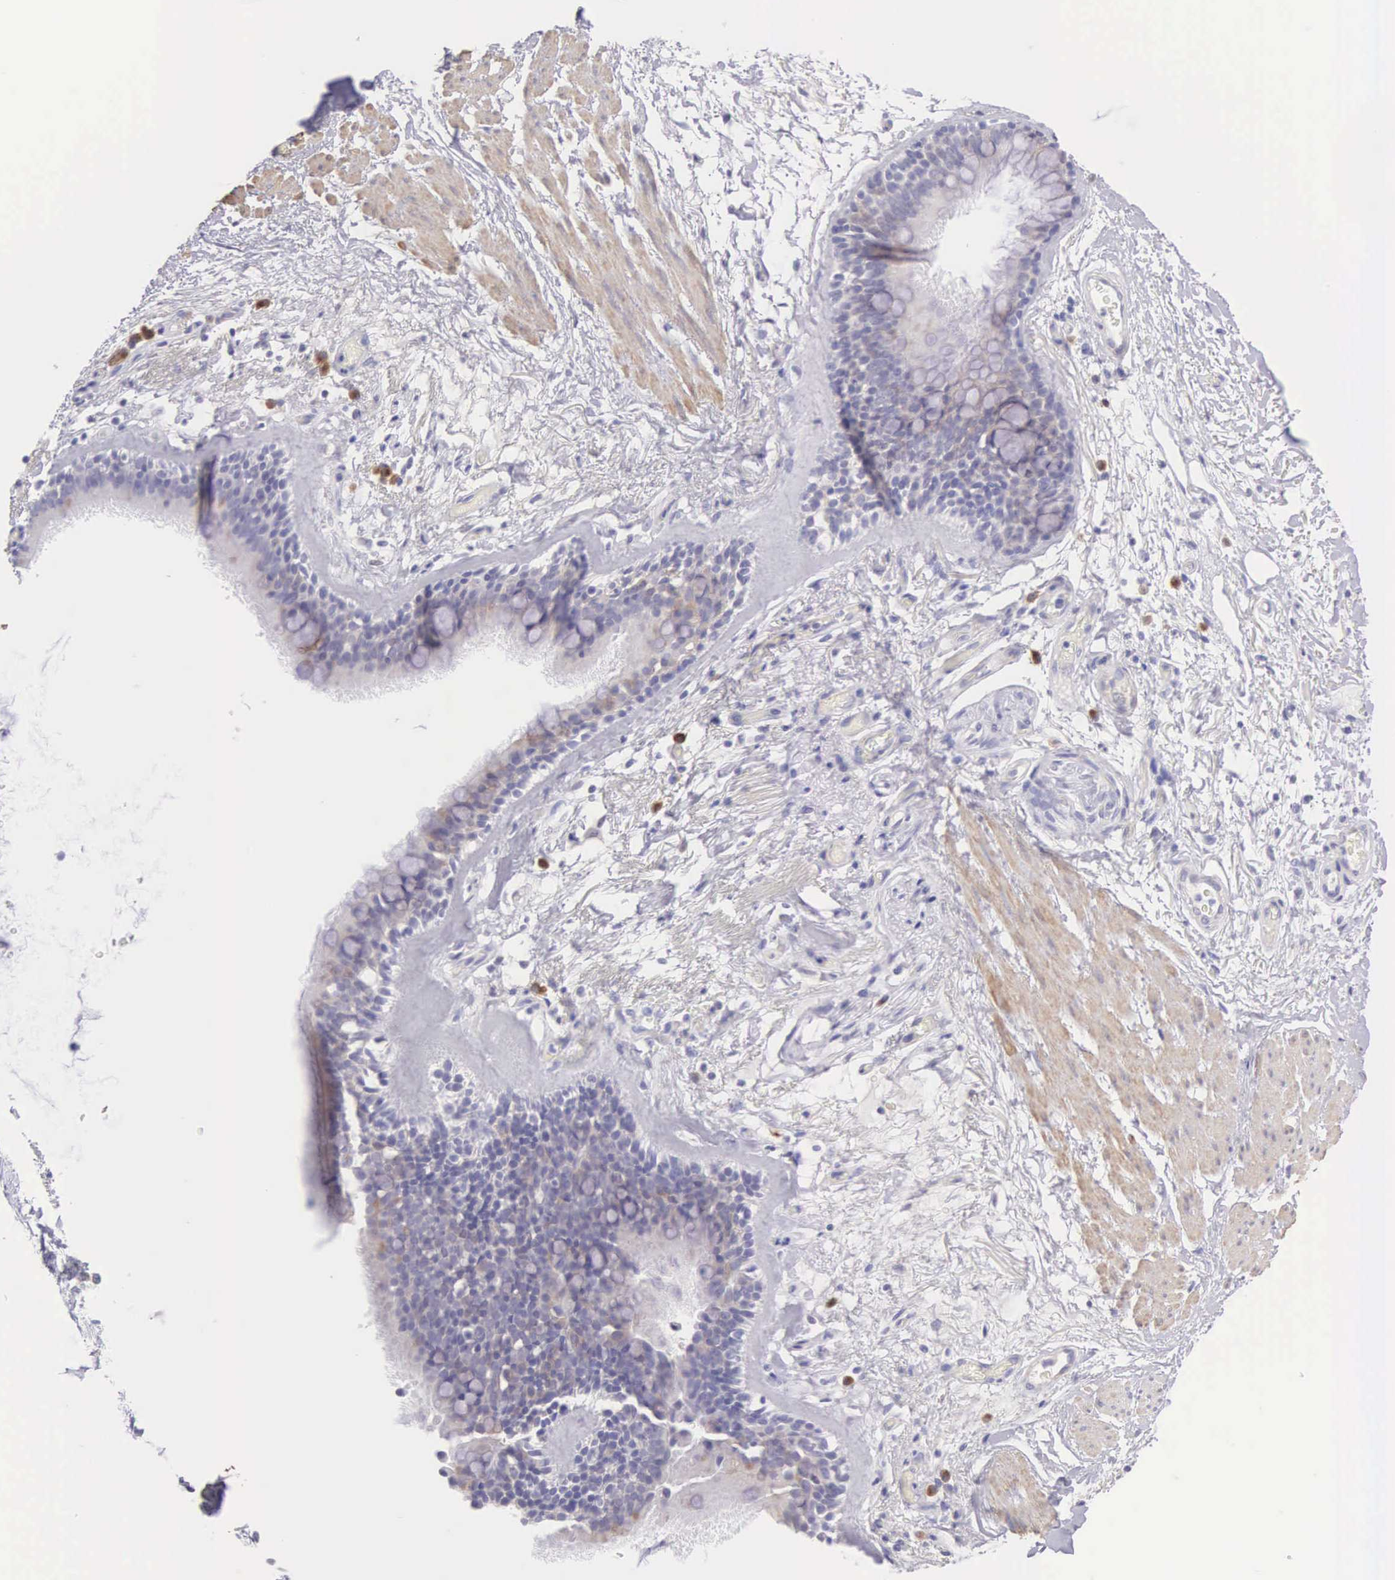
{"staining": {"intensity": "weak", "quantity": "25%-75%", "location": "cytoplasmic/membranous"}, "tissue": "bronchus", "cell_type": "Respiratory epithelial cells", "image_type": "normal", "snomed": [{"axis": "morphology", "description": "Normal tissue, NOS"}, {"axis": "topography", "description": "Cartilage tissue"}], "caption": "Protein analysis of benign bronchus exhibits weak cytoplasmic/membranous expression in about 25%-75% of respiratory epithelial cells. (brown staining indicates protein expression, while blue staining denotes nuclei).", "gene": "ARFGAP3", "patient": {"sex": "female", "age": 63}}